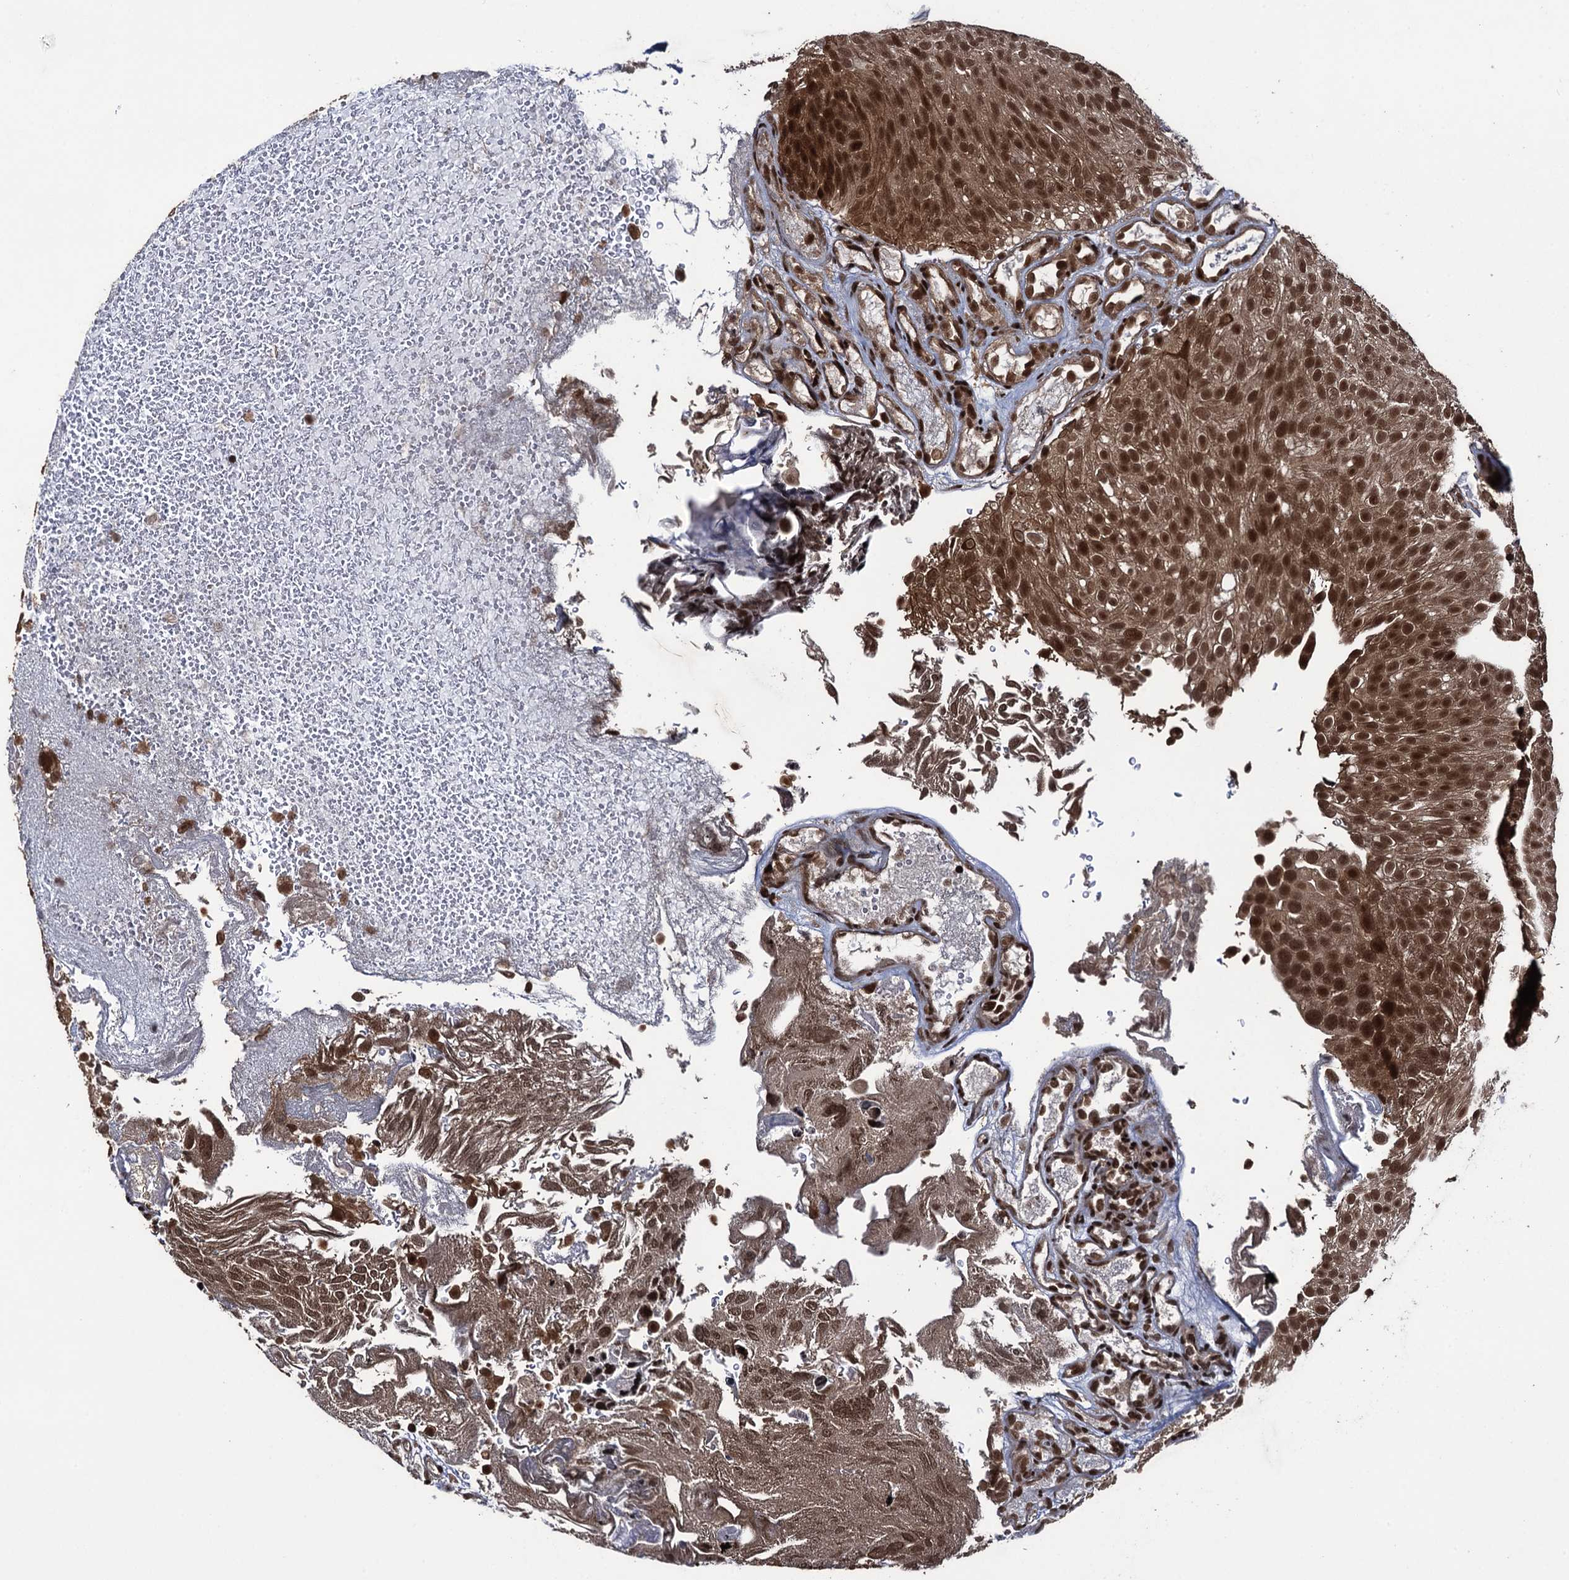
{"staining": {"intensity": "strong", "quantity": ">75%", "location": "cytoplasmic/membranous,nuclear"}, "tissue": "urothelial cancer", "cell_type": "Tumor cells", "image_type": "cancer", "snomed": [{"axis": "morphology", "description": "Urothelial carcinoma, Low grade"}, {"axis": "topography", "description": "Urinary bladder"}], "caption": "Low-grade urothelial carcinoma was stained to show a protein in brown. There is high levels of strong cytoplasmic/membranous and nuclear positivity in about >75% of tumor cells. Nuclei are stained in blue.", "gene": "ZNF169", "patient": {"sex": "male", "age": 78}}